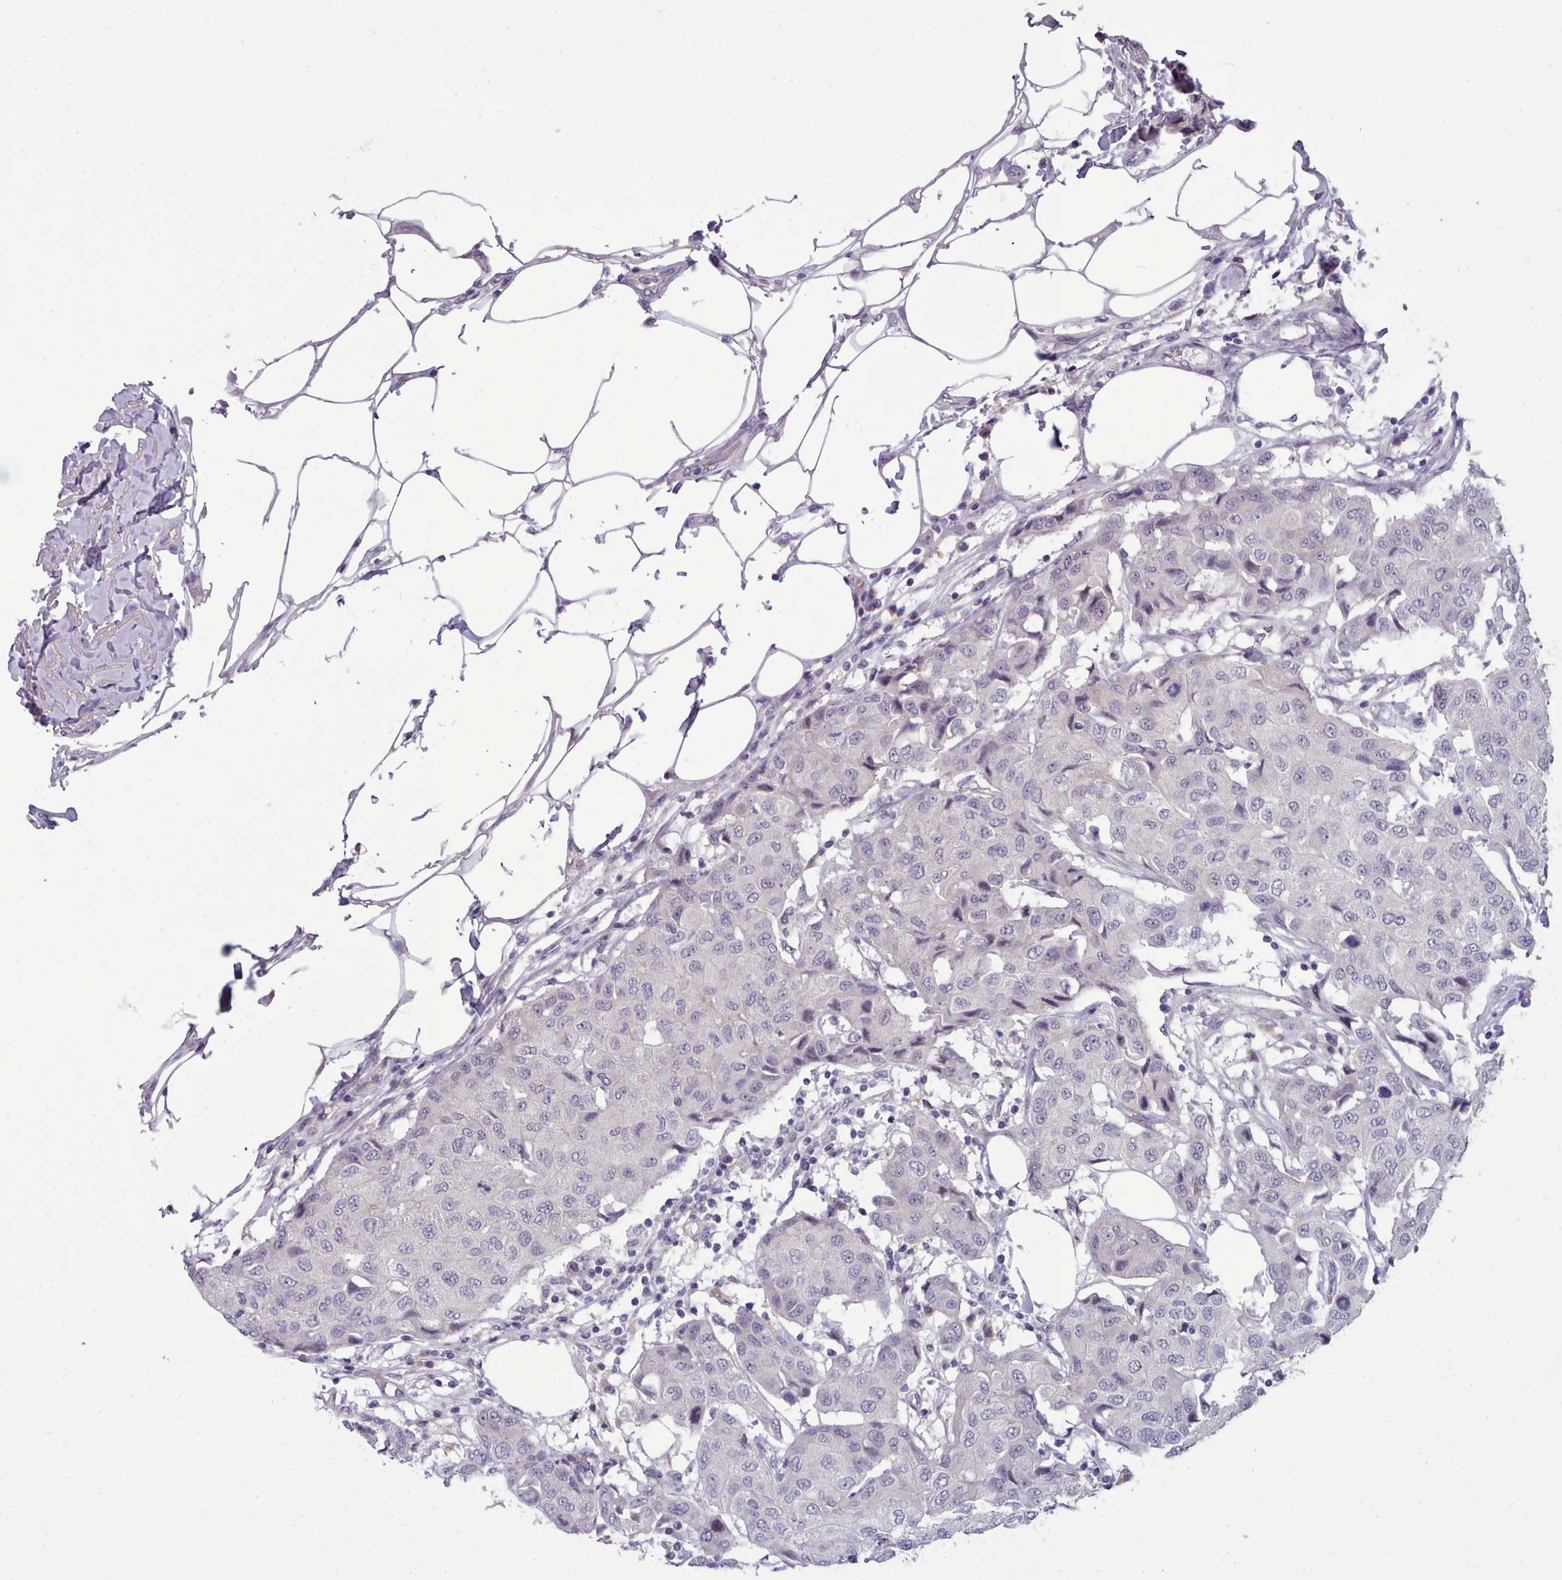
{"staining": {"intensity": "negative", "quantity": "none", "location": "none"}, "tissue": "breast cancer", "cell_type": "Tumor cells", "image_type": "cancer", "snomed": [{"axis": "morphology", "description": "Duct carcinoma"}, {"axis": "topography", "description": "Breast"}], "caption": "Immunohistochemistry (IHC) photomicrograph of neoplastic tissue: human breast infiltrating ductal carcinoma stained with DAB (3,3'-diaminobenzidine) displays no significant protein staining in tumor cells.", "gene": "KCTD16", "patient": {"sex": "female", "age": 80}}